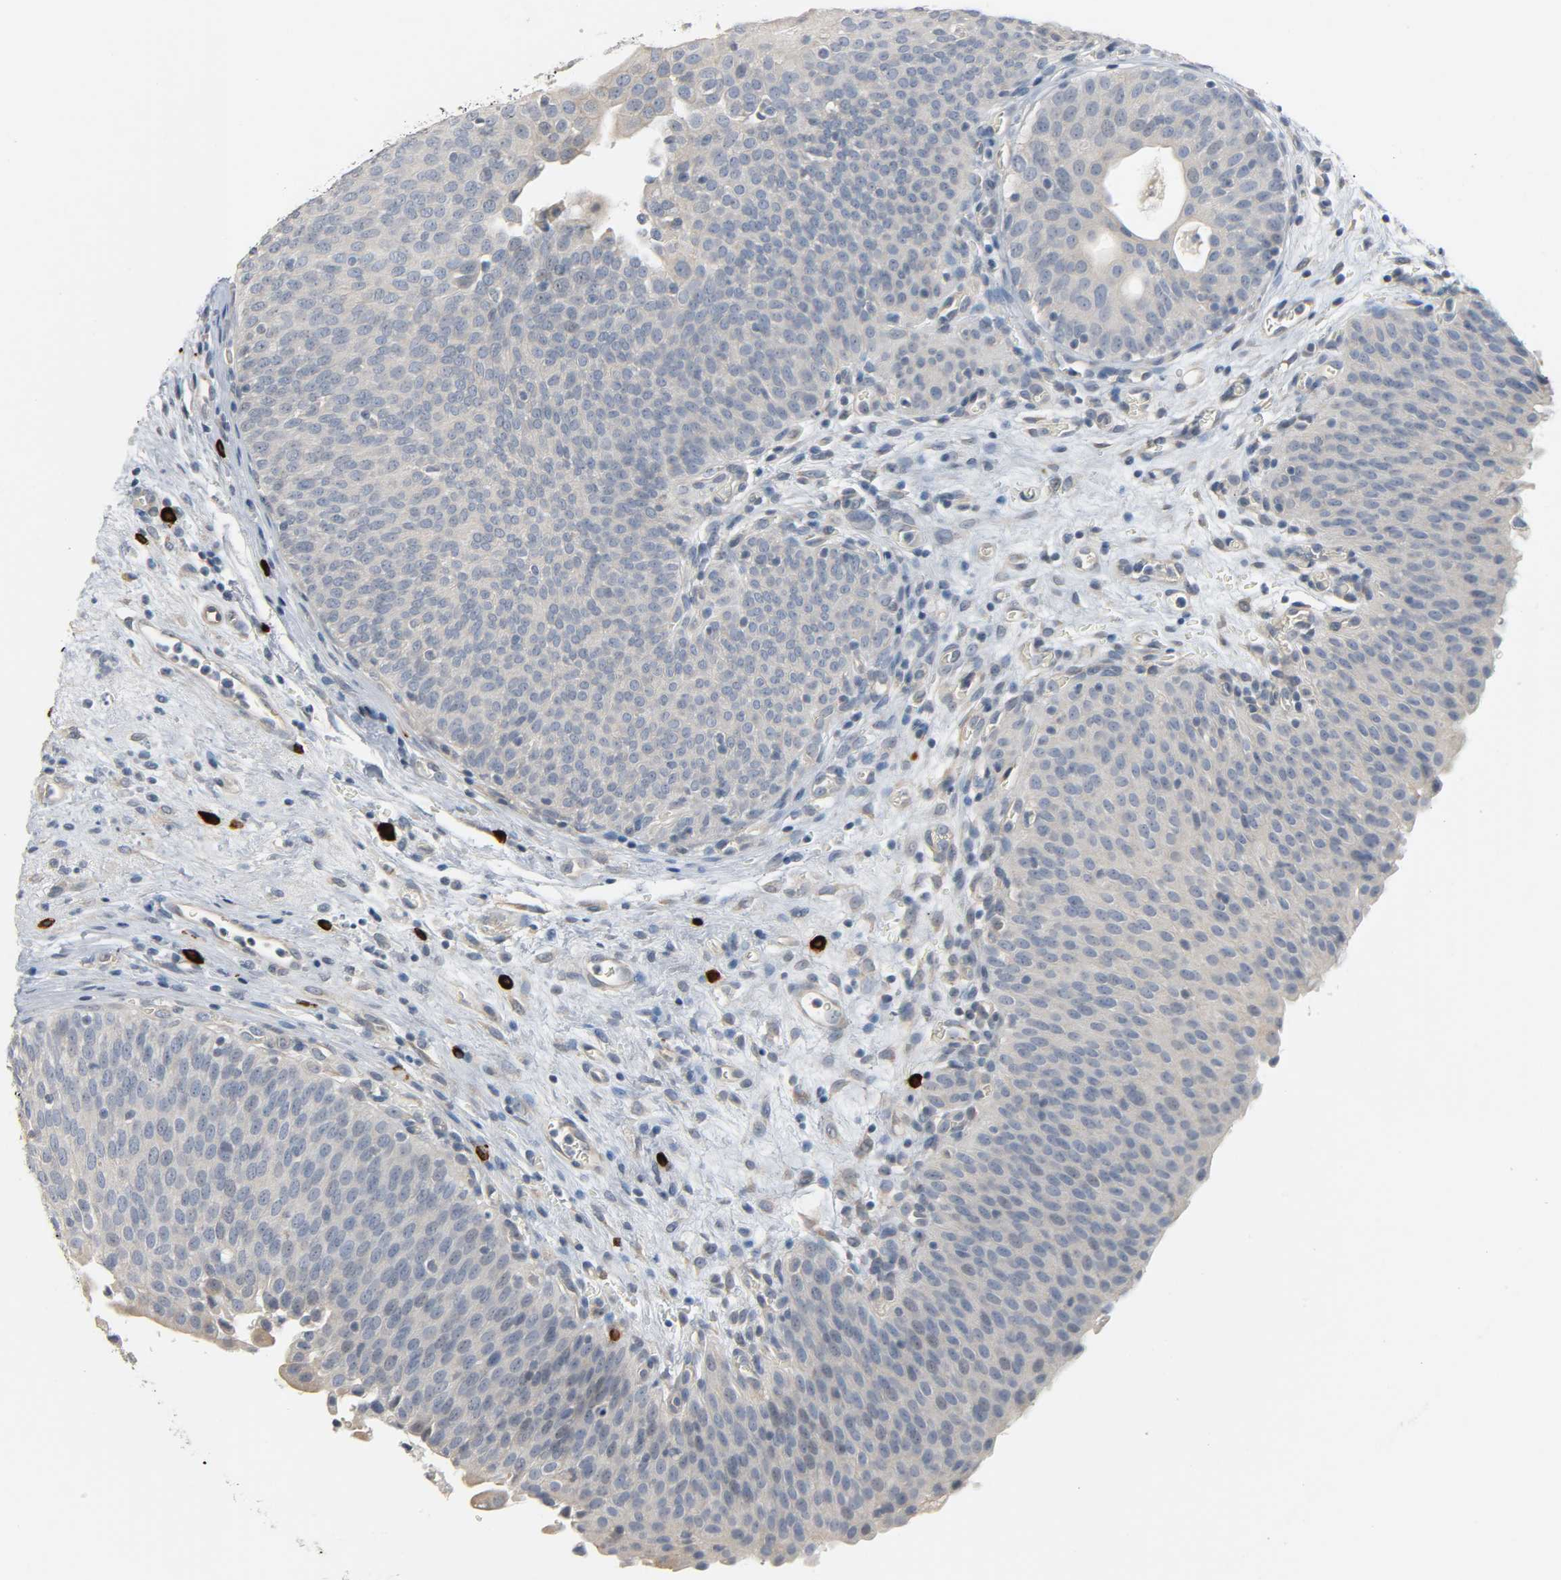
{"staining": {"intensity": "negative", "quantity": "none", "location": "none"}, "tissue": "urinary bladder", "cell_type": "Urothelial cells", "image_type": "normal", "snomed": [{"axis": "morphology", "description": "Normal tissue, NOS"}, {"axis": "morphology", "description": "Dysplasia, NOS"}, {"axis": "topography", "description": "Urinary bladder"}], "caption": "The image shows no significant staining in urothelial cells of urinary bladder.", "gene": "LIMCH1", "patient": {"sex": "male", "age": 35}}